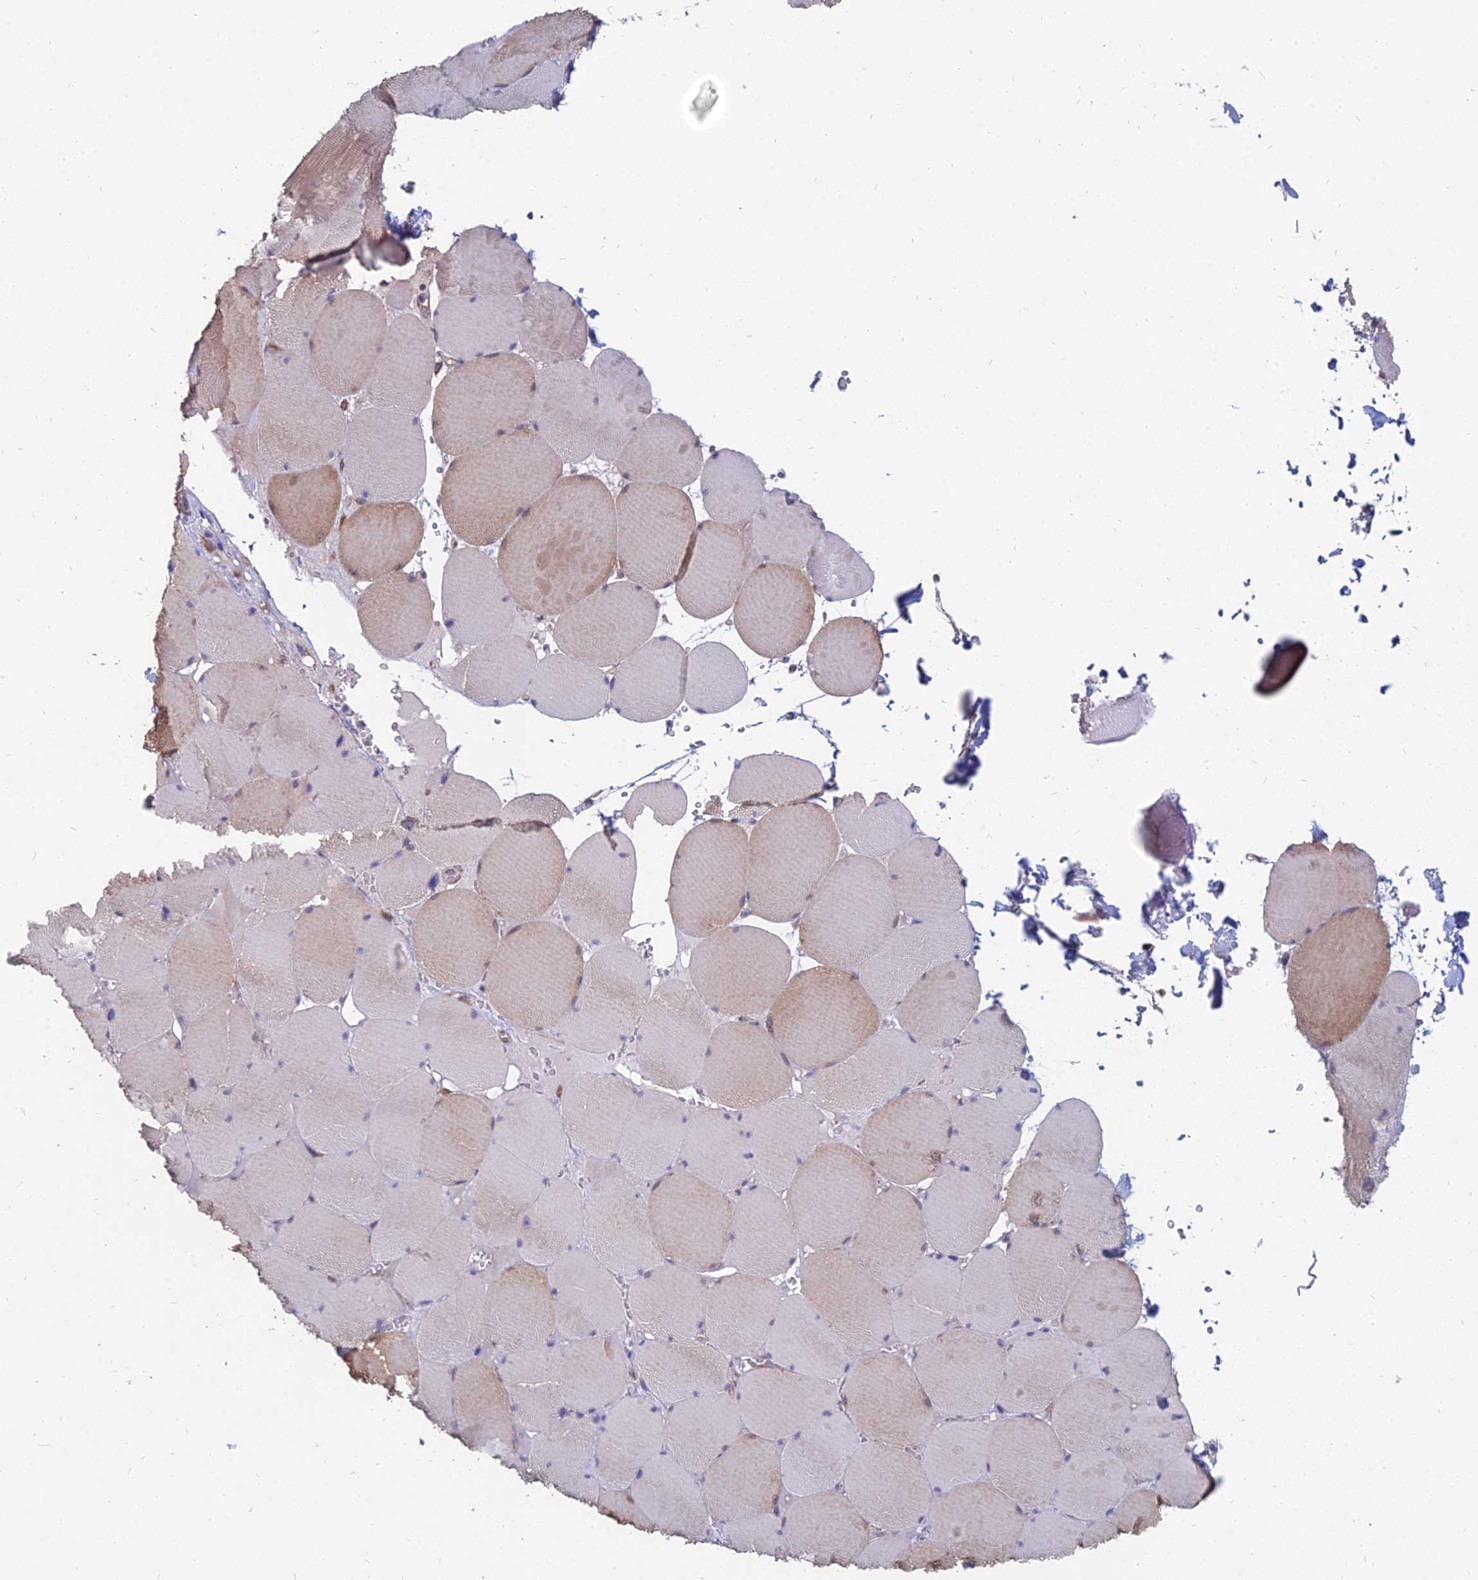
{"staining": {"intensity": "strong", "quantity": "<25%", "location": "cytoplasmic/membranous"}, "tissue": "skeletal muscle", "cell_type": "Myocytes", "image_type": "normal", "snomed": [{"axis": "morphology", "description": "Normal tissue, NOS"}, {"axis": "topography", "description": "Skeletal muscle"}, {"axis": "topography", "description": "Head-Neck"}], "caption": "Unremarkable skeletal muscle displays strong cytoplasmic/membranous positivity in approximately <25% of myocytes, visualized by immunohistochemistry.", "gene": "TXLNA", "patient": {"sex": "male", "age": 66}}